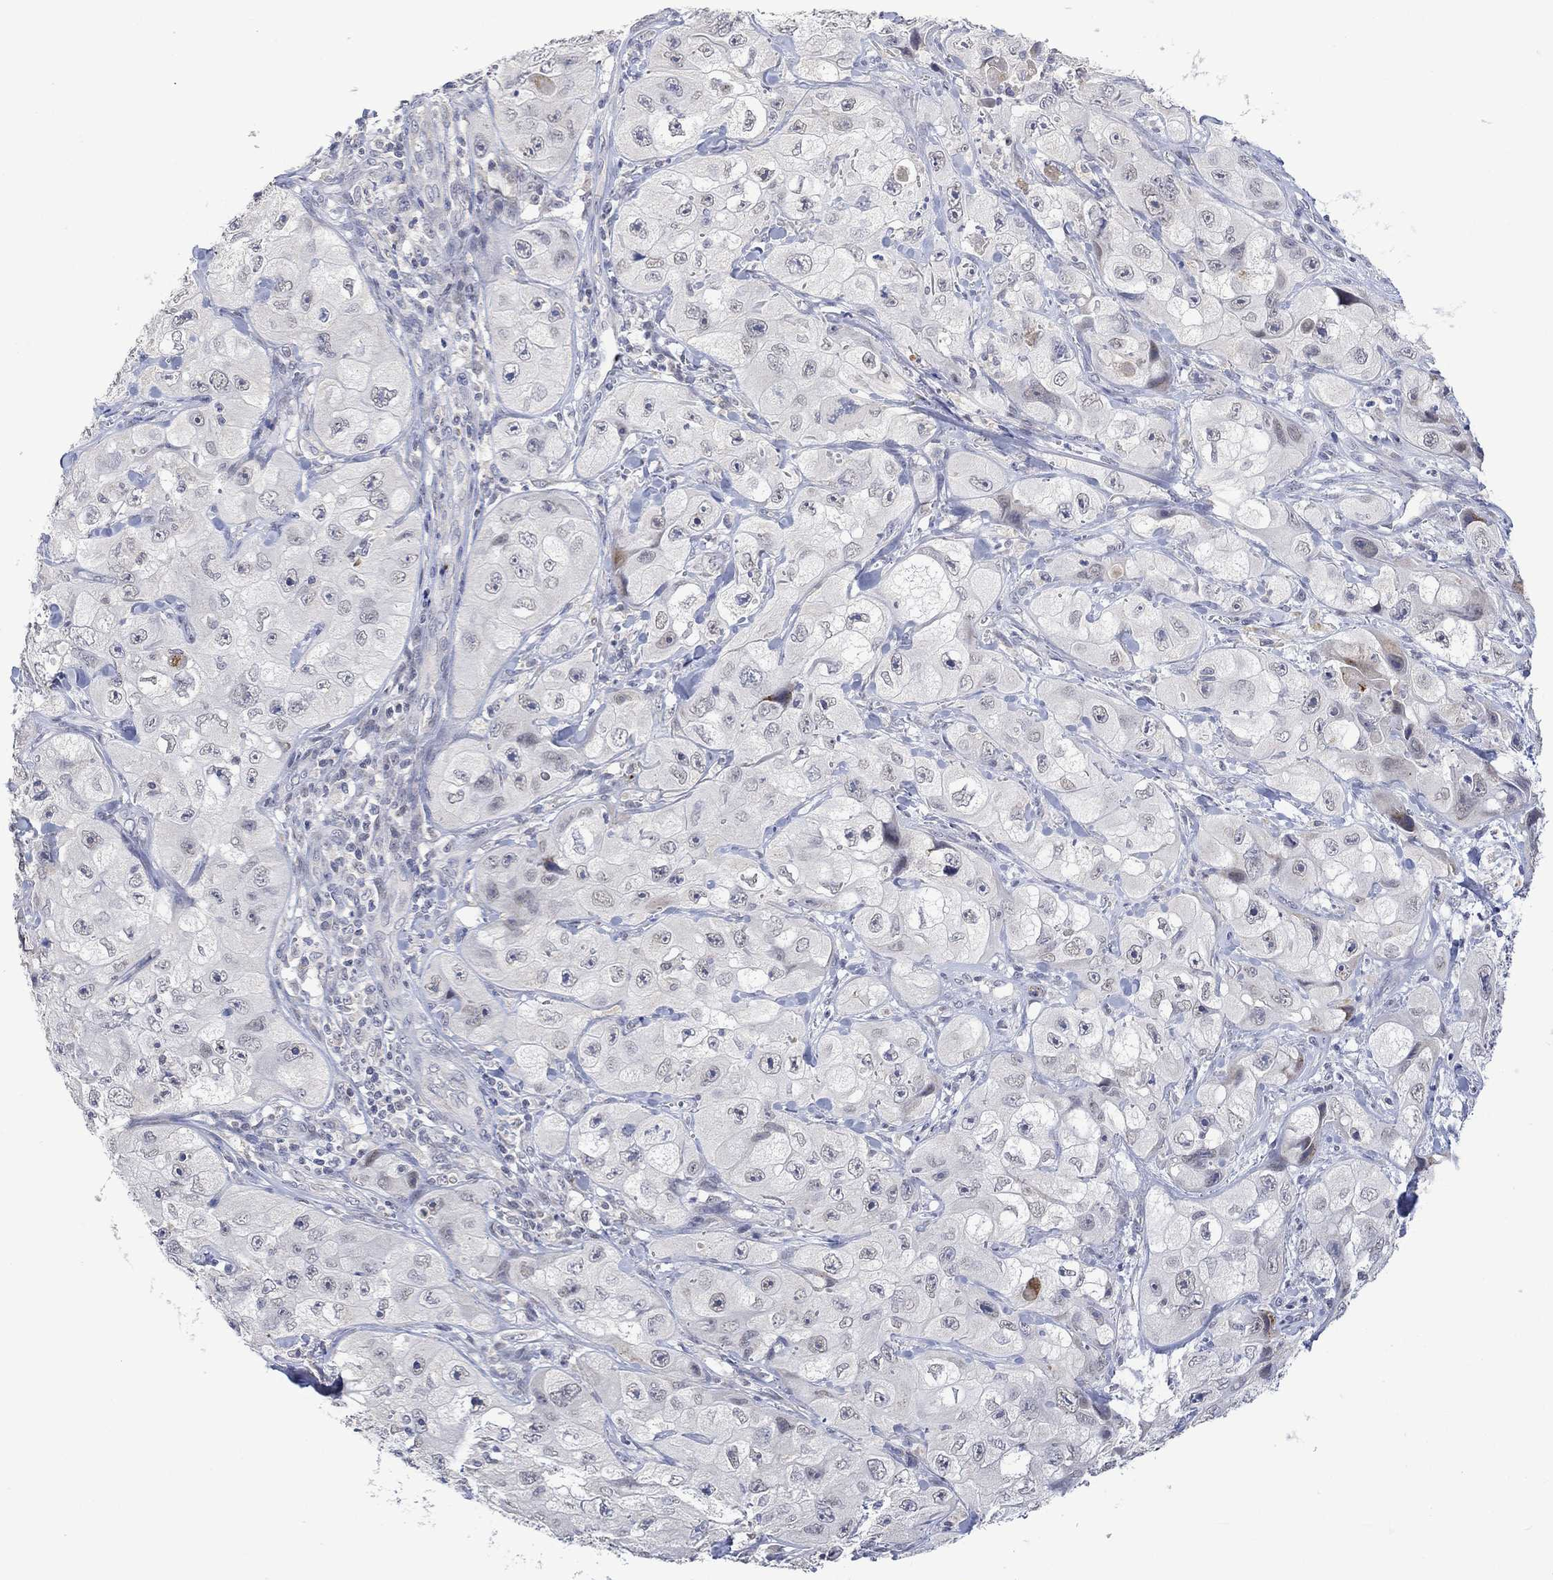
{"staining": {"intensity": "negative", "quantity": "none", "location": "none"}, "tissue": "skin cancer", "cell_type": "Tumor cells", "image_type": "cancer", "snomed": [{"axis": "morphology", "description": "Squamous cell carcinoma, NOS"}, {"axis": "topography", "description": "Skin"}, {"axis": "topography", "description": "Subcutis"}], "caption": "Immunohistochemistry (IHC) image of neoplastic tissue: skin squamous cell carcinoma stained with DAB (3,3'-diaminobenzidine) shows no significant protein expression in tumor cells.", "gene": "SLC48A1", "patient": {"sex": "male", "age": 73}}